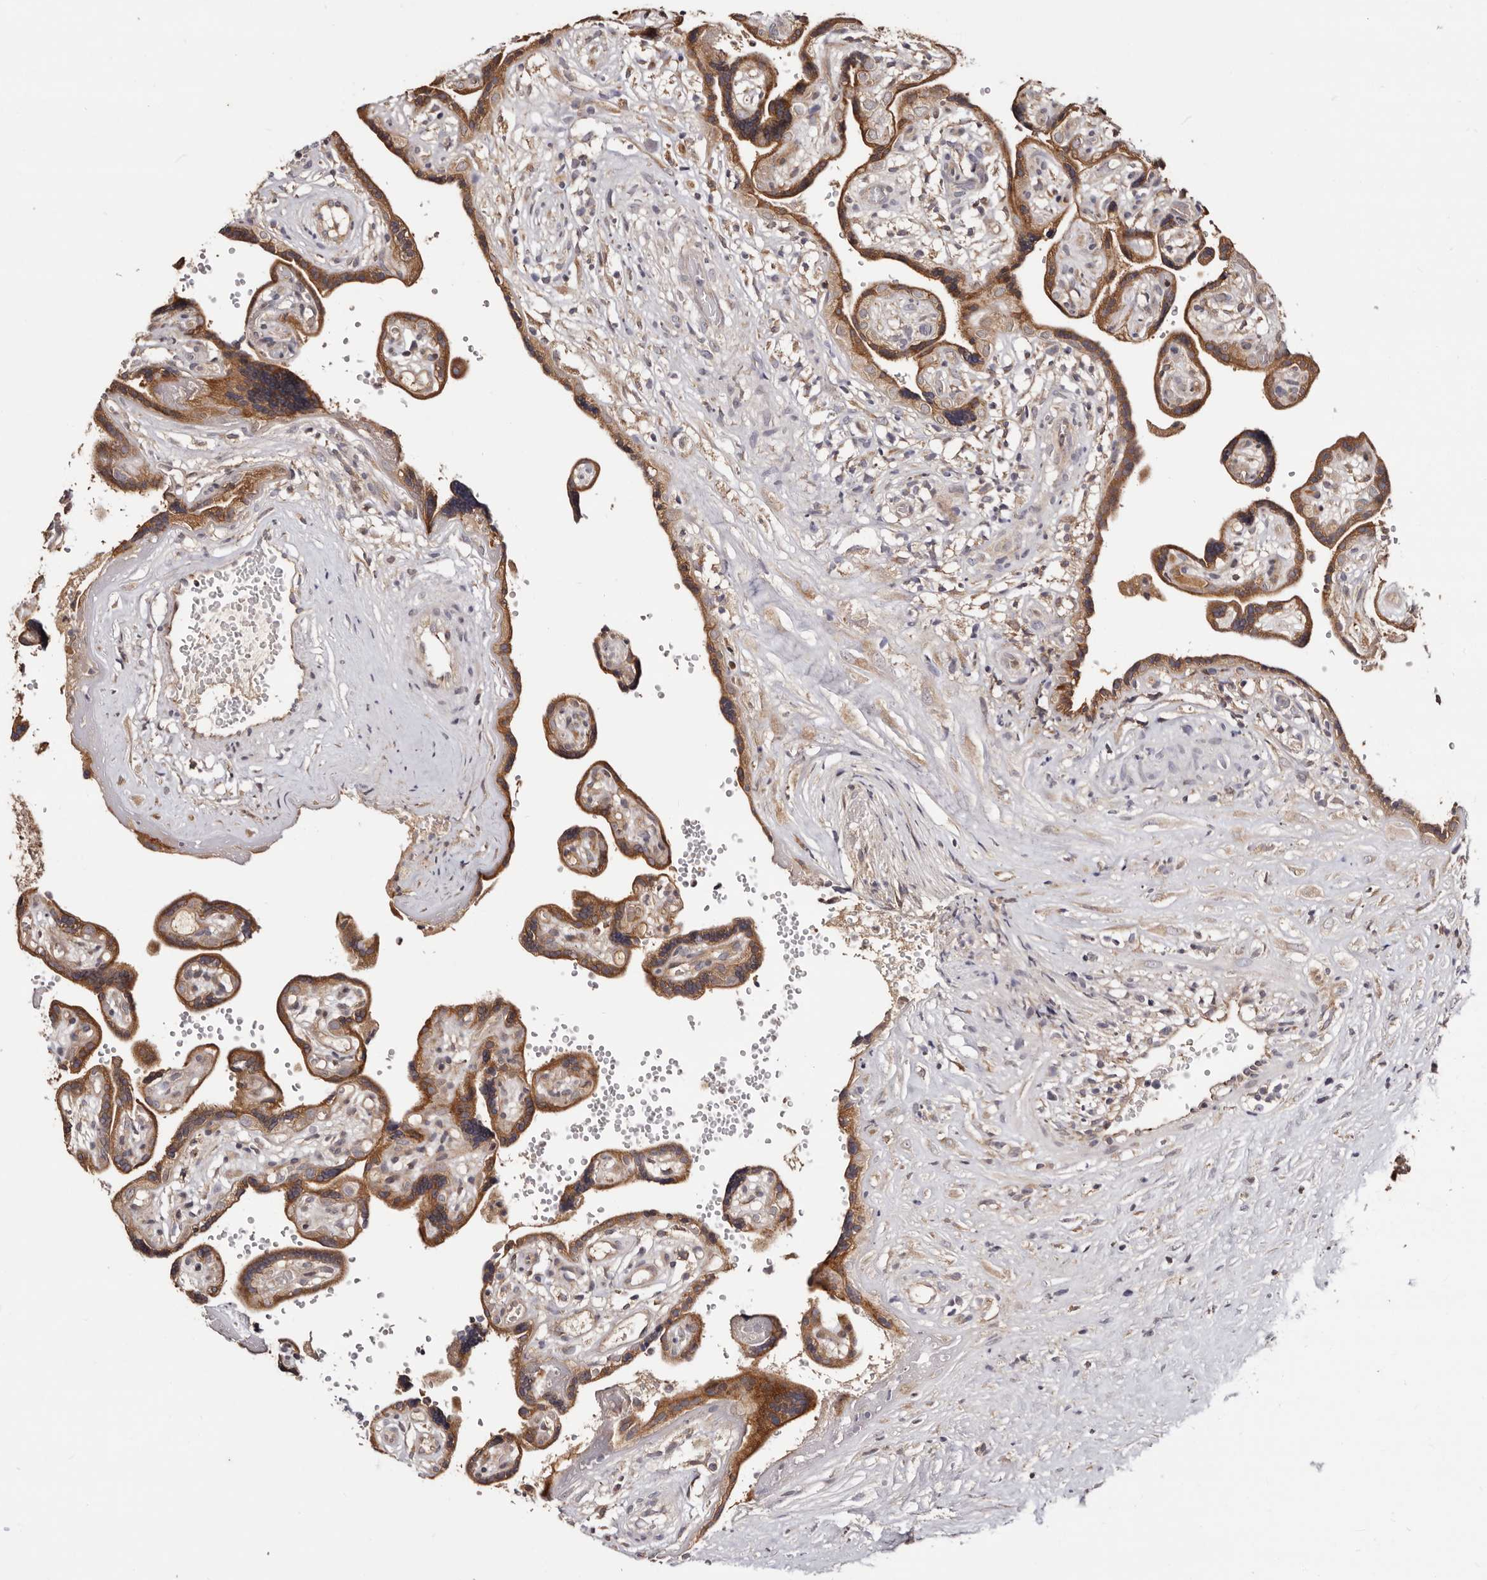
{"staining": {"intensity": "strong", "quantity": ">75%", "location": "cytoplasmic/membranous"}, "tissue": "placenta", "cell_type": "Decidual cells", "image_type": "normal", "snomed": [{"axis": "morphology", "description": "Normal tissue, NOS"}, {"axis": "topography", "description": "Placenta"}], "caption": "The photomicrograph demonstrates a brown stain indicating the presence of a protein in the cytoplasmic/membranous of decidual cells in placenta. (DAB = brown stain, brightfield microscopy at high magnification).", "gene": "DACT2", "patient": {"sex": "female", "age": 30}}